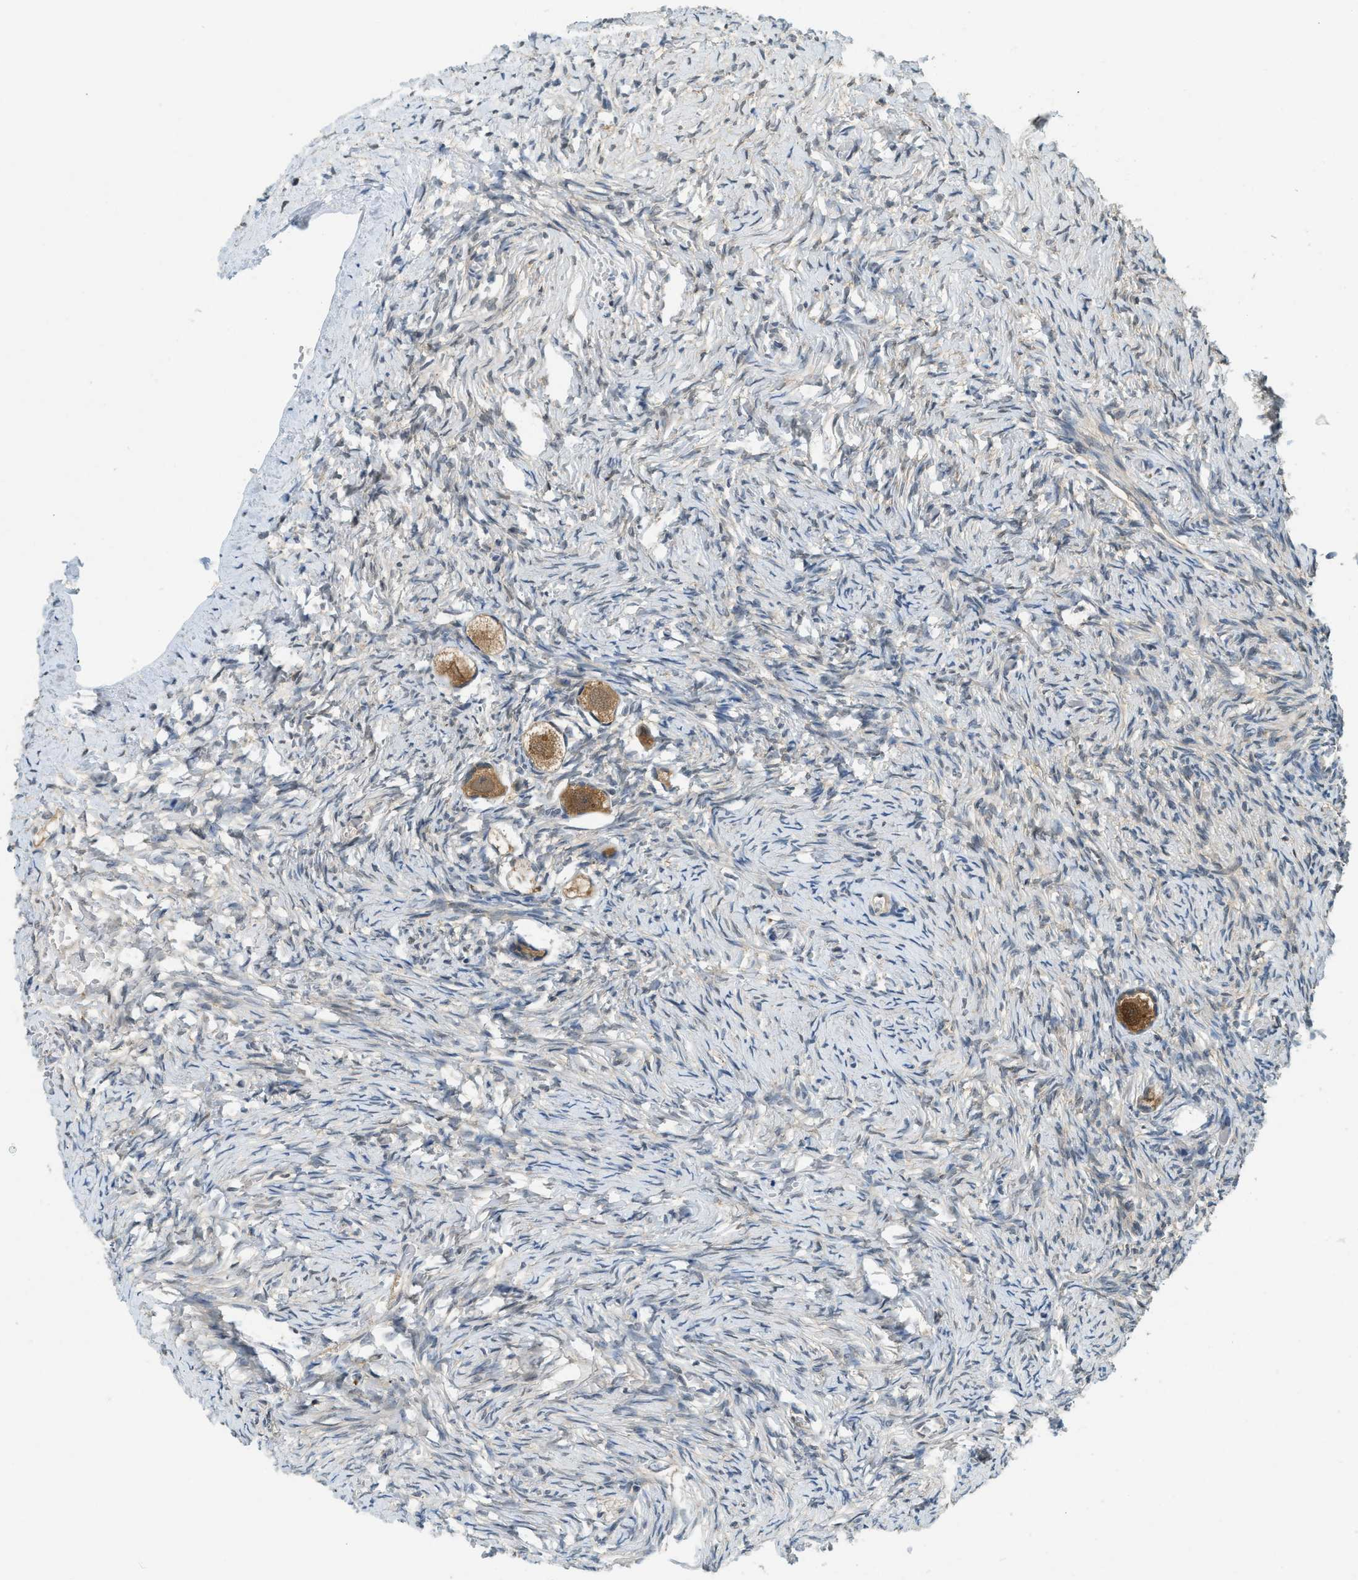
{"staining": {"intensity": "moderate", "quantity": ">75%", "location": "cytoplasmic/membranous,nuclear"}, "tissue": "ovary", "cell_type": "Follicle cells", "image_type": "normal", "snomed": [{"axis": "morphology", "description": "Normal tissue, NOS"}, {"axis": "topography", "description": "Ovary"}], "caption": "About >75% of follicle cells in unremarkable human ovary exhibit moderate cytoplasmic/membranous,nuclear protein positivity as visualized by brown immunohistochemical staining.", "gene": "GMPPB", "patient": {"sex": "female", "age": 27}}